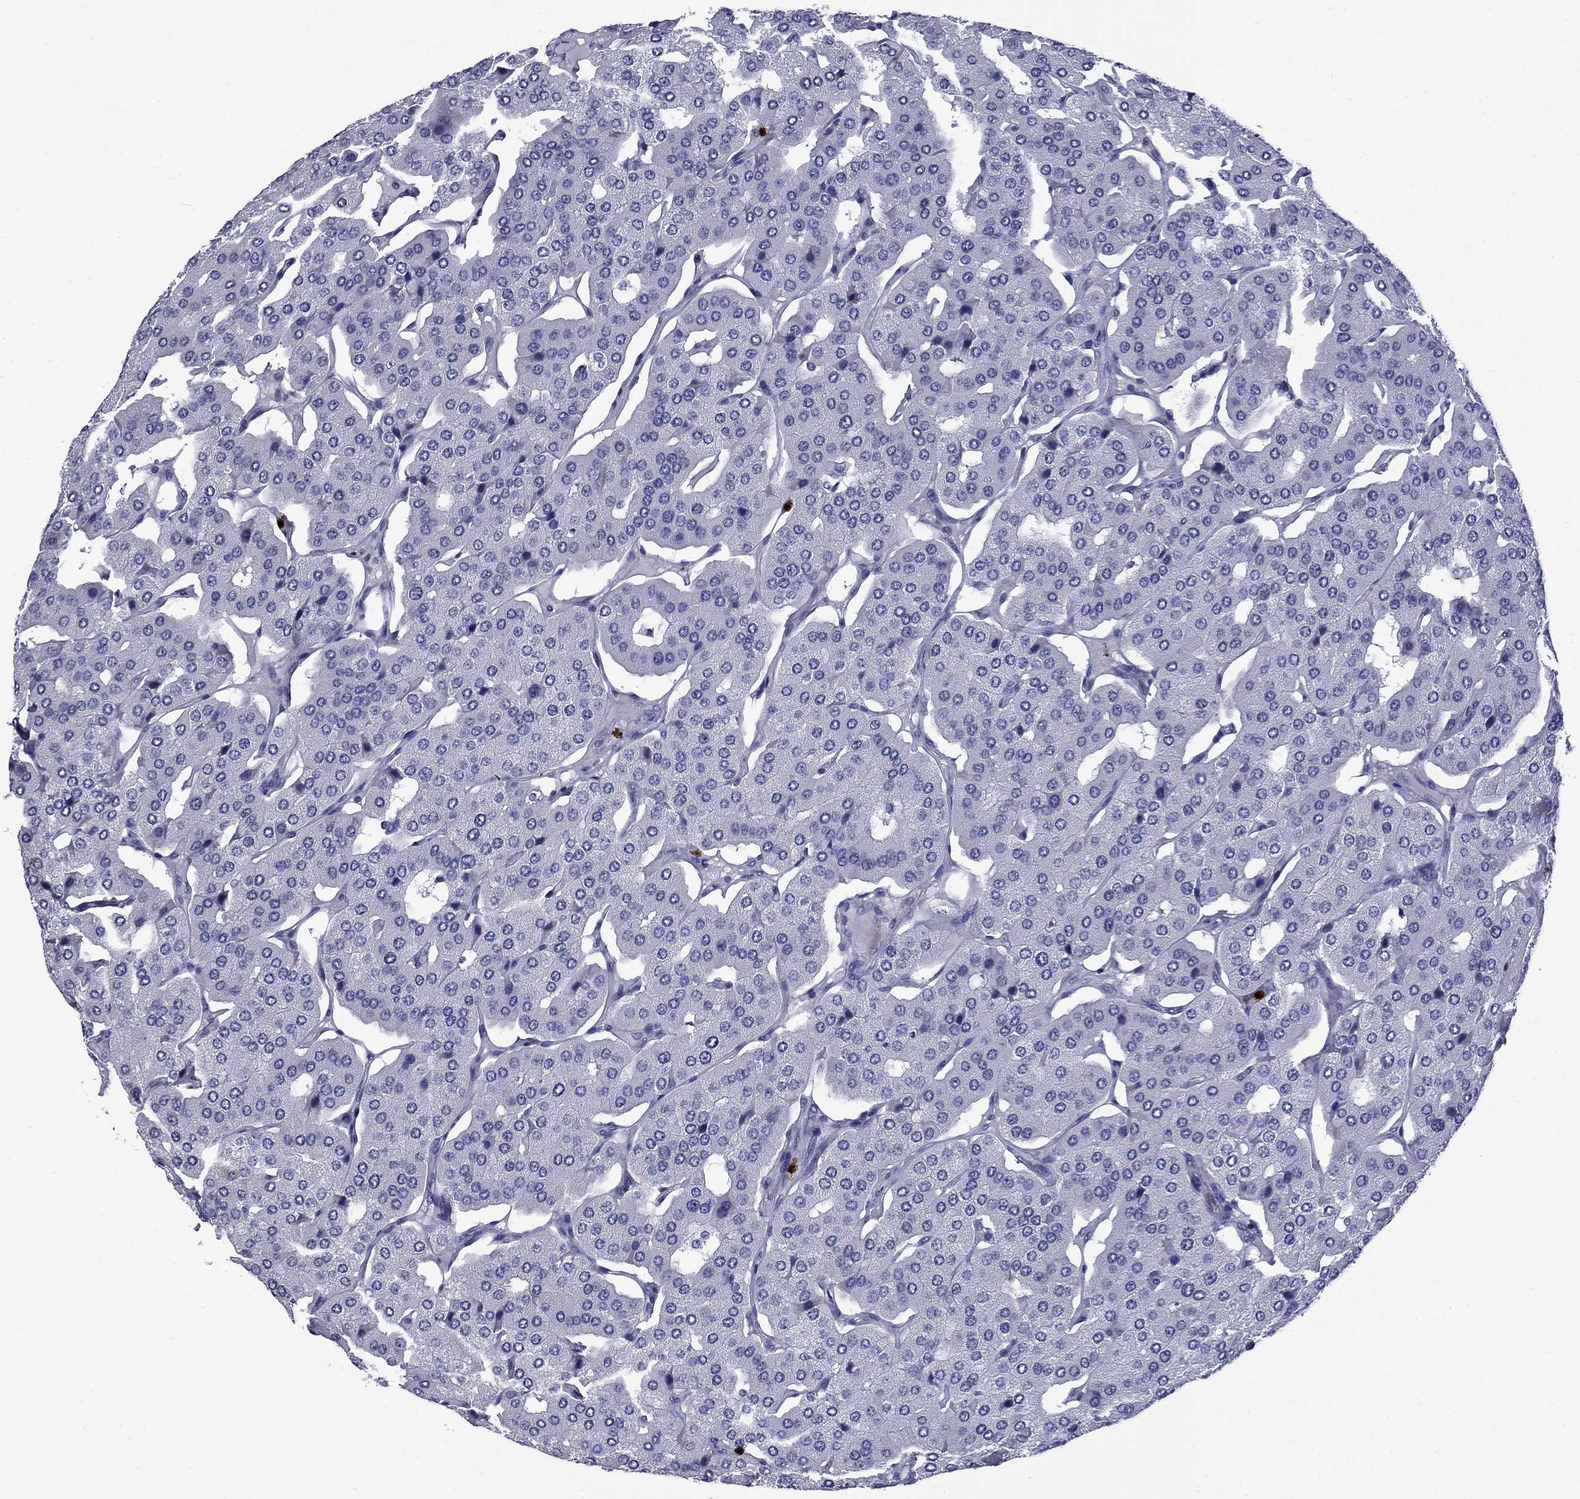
{"staining": {"intensity": "negative", "quantity": "none", "location": "none"}, "tissue": "parathyroid gland", "cell_type": "Glandular cells", "image_type": "normal", "snomed": [{"axis": "morphology", "description": "Normal tissue, NOS"}, {"axis": "morphology", "description": "Adenoma, NOS"}, {"axis": "topography", "description": "Parathyroid gland"}], "caption": "The image exhibits no significant positivity in glandular cells of parathyroid gland. (DAB immunohistochemistry (IHC) with hematoxylin counter stain).", "gene": "TRIM29", "patient": {"sex": "female", "age": 86}}